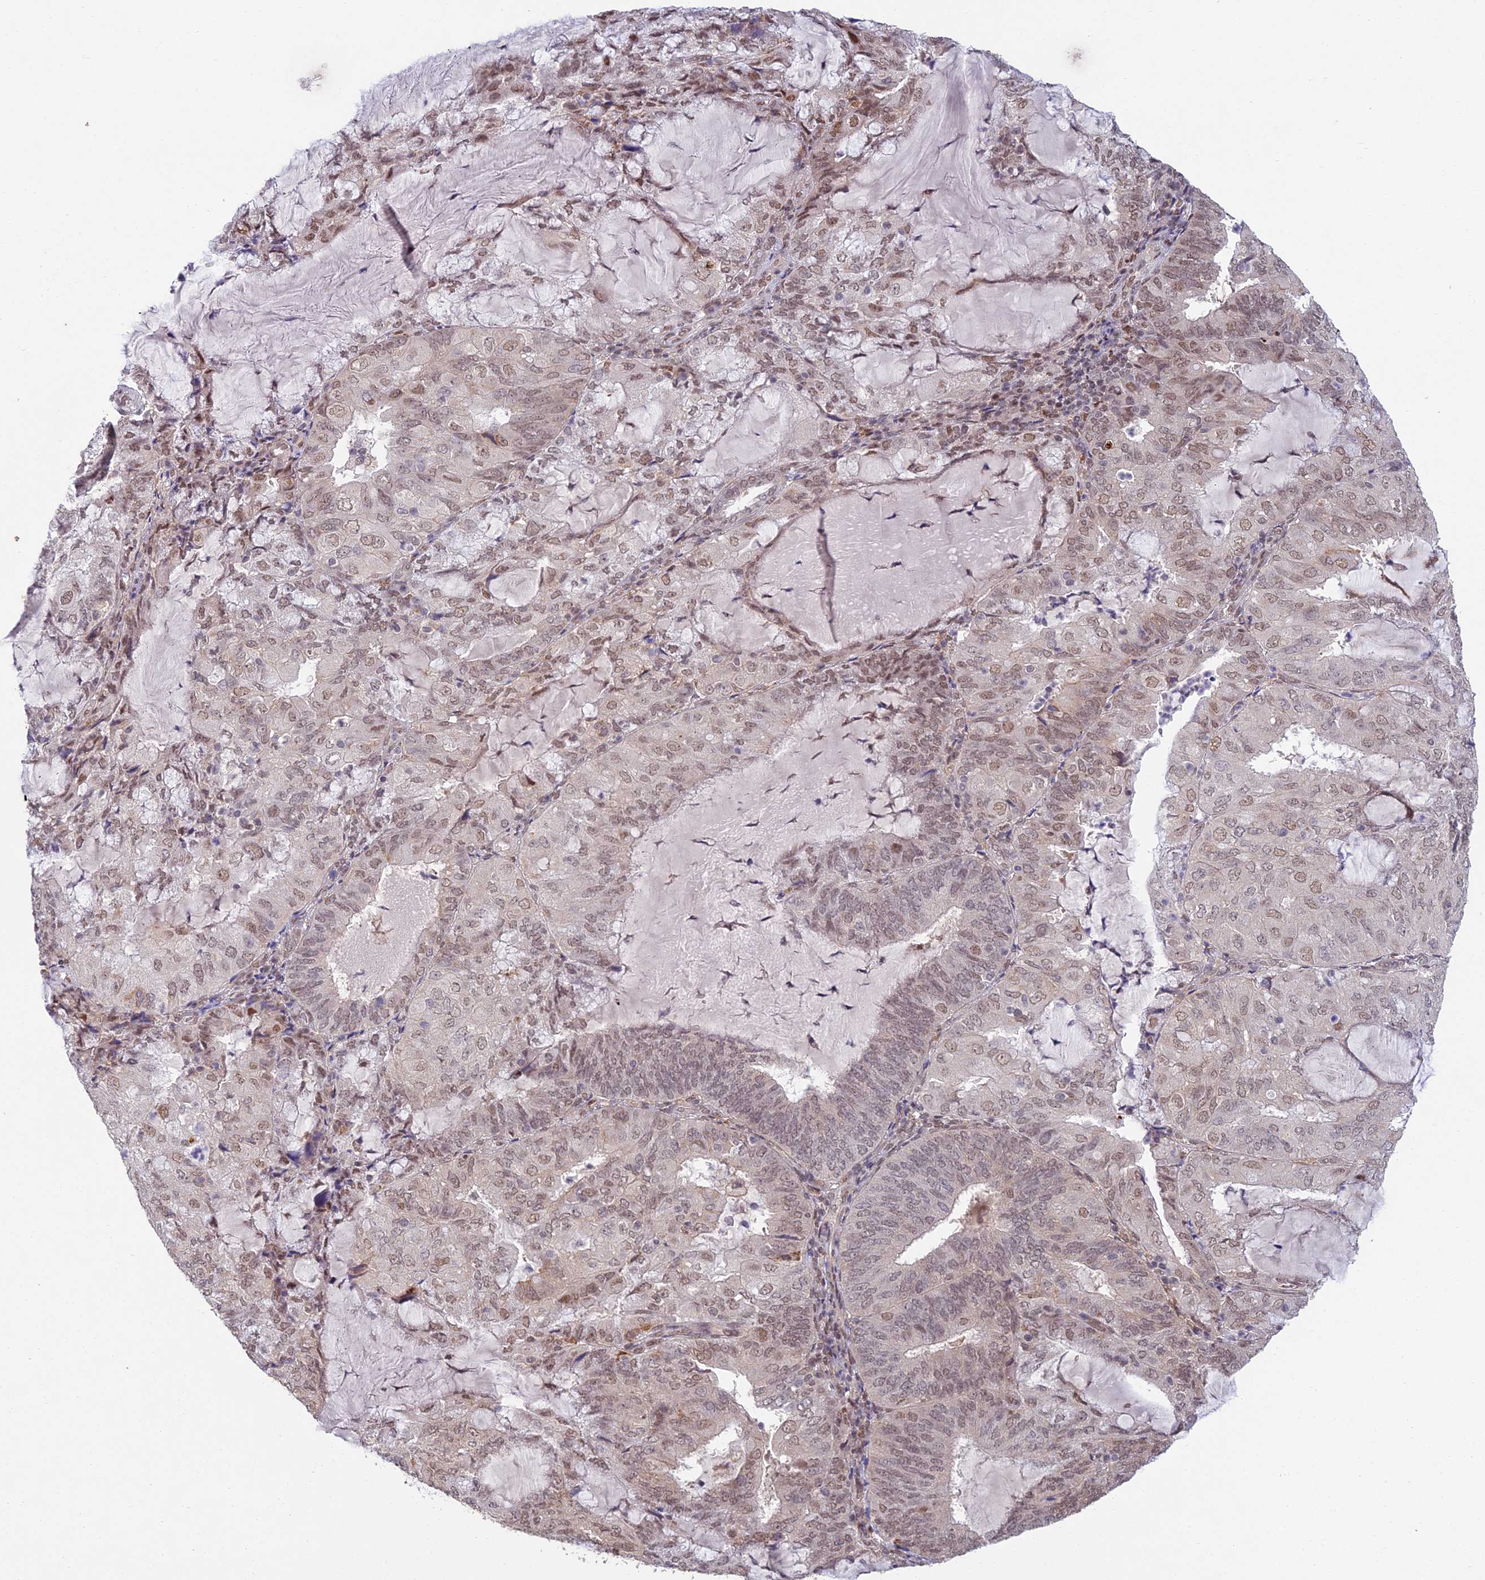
{"staining": {"intensity": "weak", "quantity": ">75%", "location": "nuclear"}, "tissue": "endometrial cancer", "cell_type": "Tumor cells", "image_type": "cancer", "snomed": [{"axis": "morphology", "description": "Adenocarcinoma, NOS"}, {"axis": "topography", "description": "Endometrium"}], "caption": "Immunohistochemical staining of endometrial cancer shows weak nuclear protein expression in approximately >75% of tumor cells.", "gene": "ABHD17A", "patient": {"sex": "female", "age": 81}}